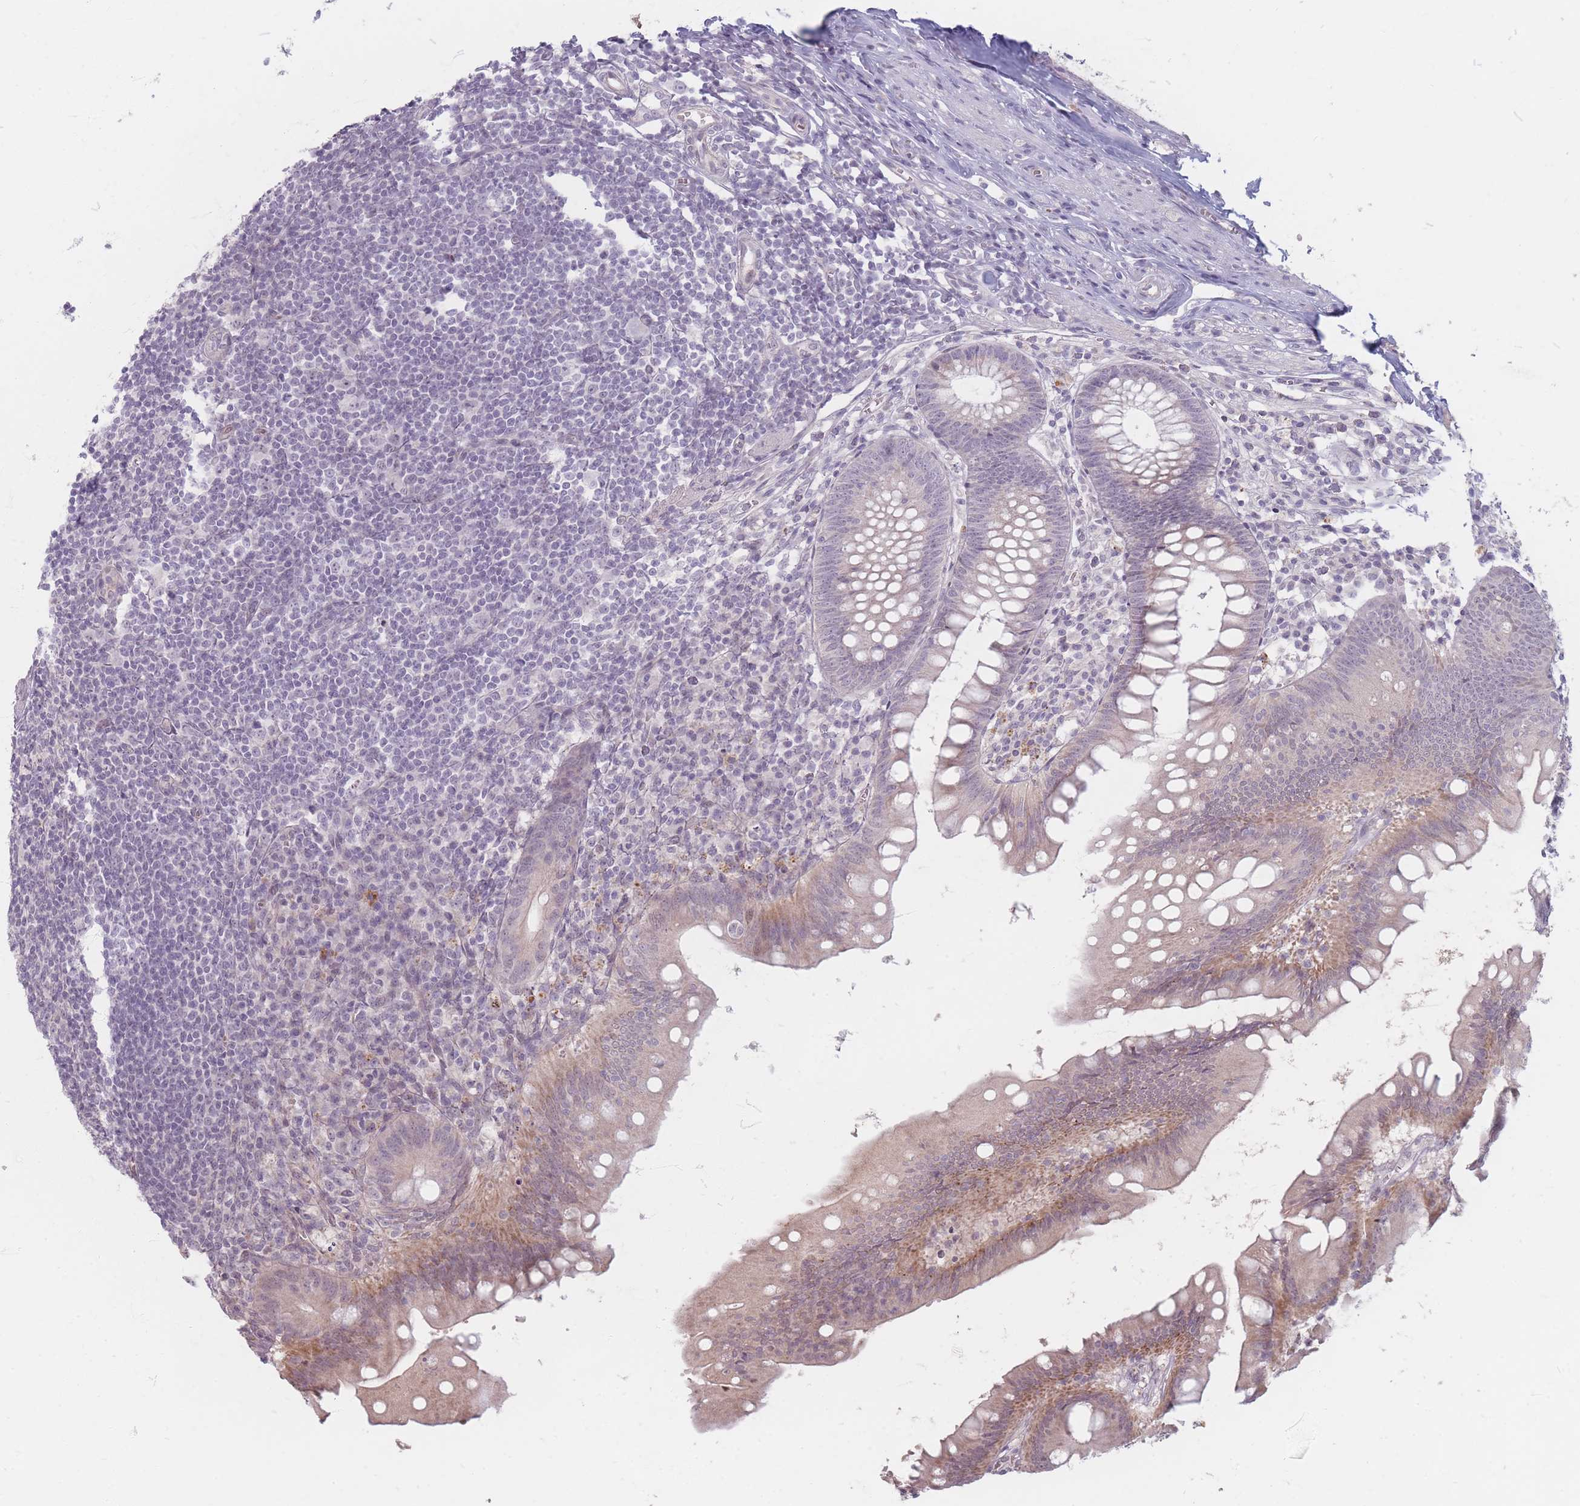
{"staining": {"intensity": "moderate", "quantity": "<25%", "location": "cytoplasmic/membranous"}, "tissue": "appendix", "cell_type": "Glandular cells", "image_type": "normal", "snomed": [{"axis": "morphology", "description": "Normal tissue, NOS"}, {"axis": "topography", "description": "Appendix"}], "caption": "An image of appendix stained for a protein exhibits moderate cytoplasmic/membranous brown staining in glandular cells. (Brightfield microscopy of DAB IHC at high magnification).", "gene": "GABRA6", "patient": {"sex": "male", "age": 56}}